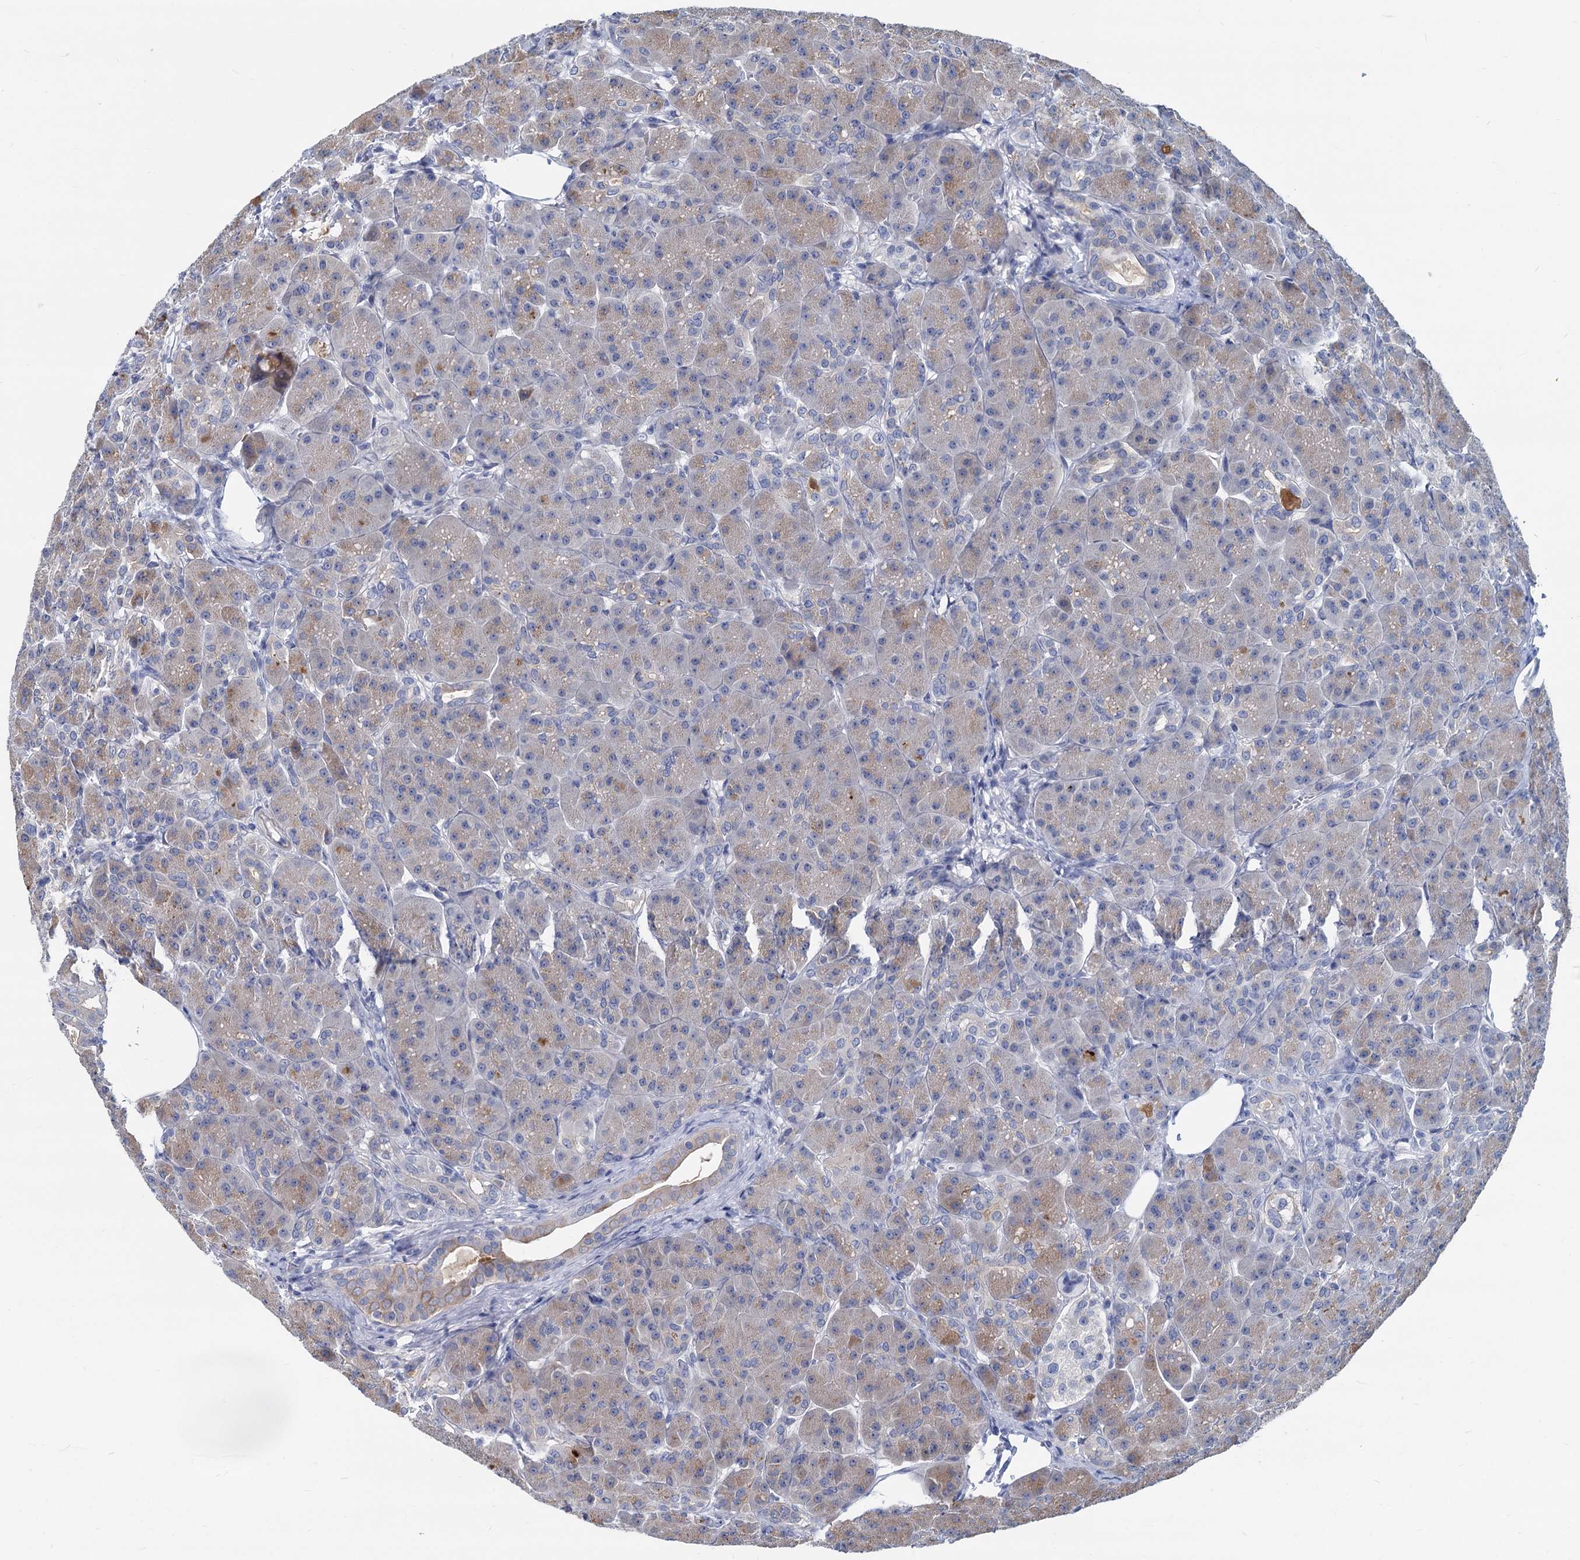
{"staining": {"intensity": "weak", "quantity": "25%-75%", "location": "cytoplasmic/membranous"}, "tissue": "pancreas", "cell_type": "Exocrine glandular cells", "image_type": "normal", "snomed": [{"axis": "morphology", "description": "Normal tissue, NOS"}, {"axis": "topography", "description": "Pancreas"}], "caption": "A brown stain highlights weak cytoplasmic/membranous staining of a protein in exocrine glandular cells of benign human pancreas. (IHC, brightfield microscopy, high magnification).", "gene": "GSTM3", "patient": {"sex": "male", "age": 63}}